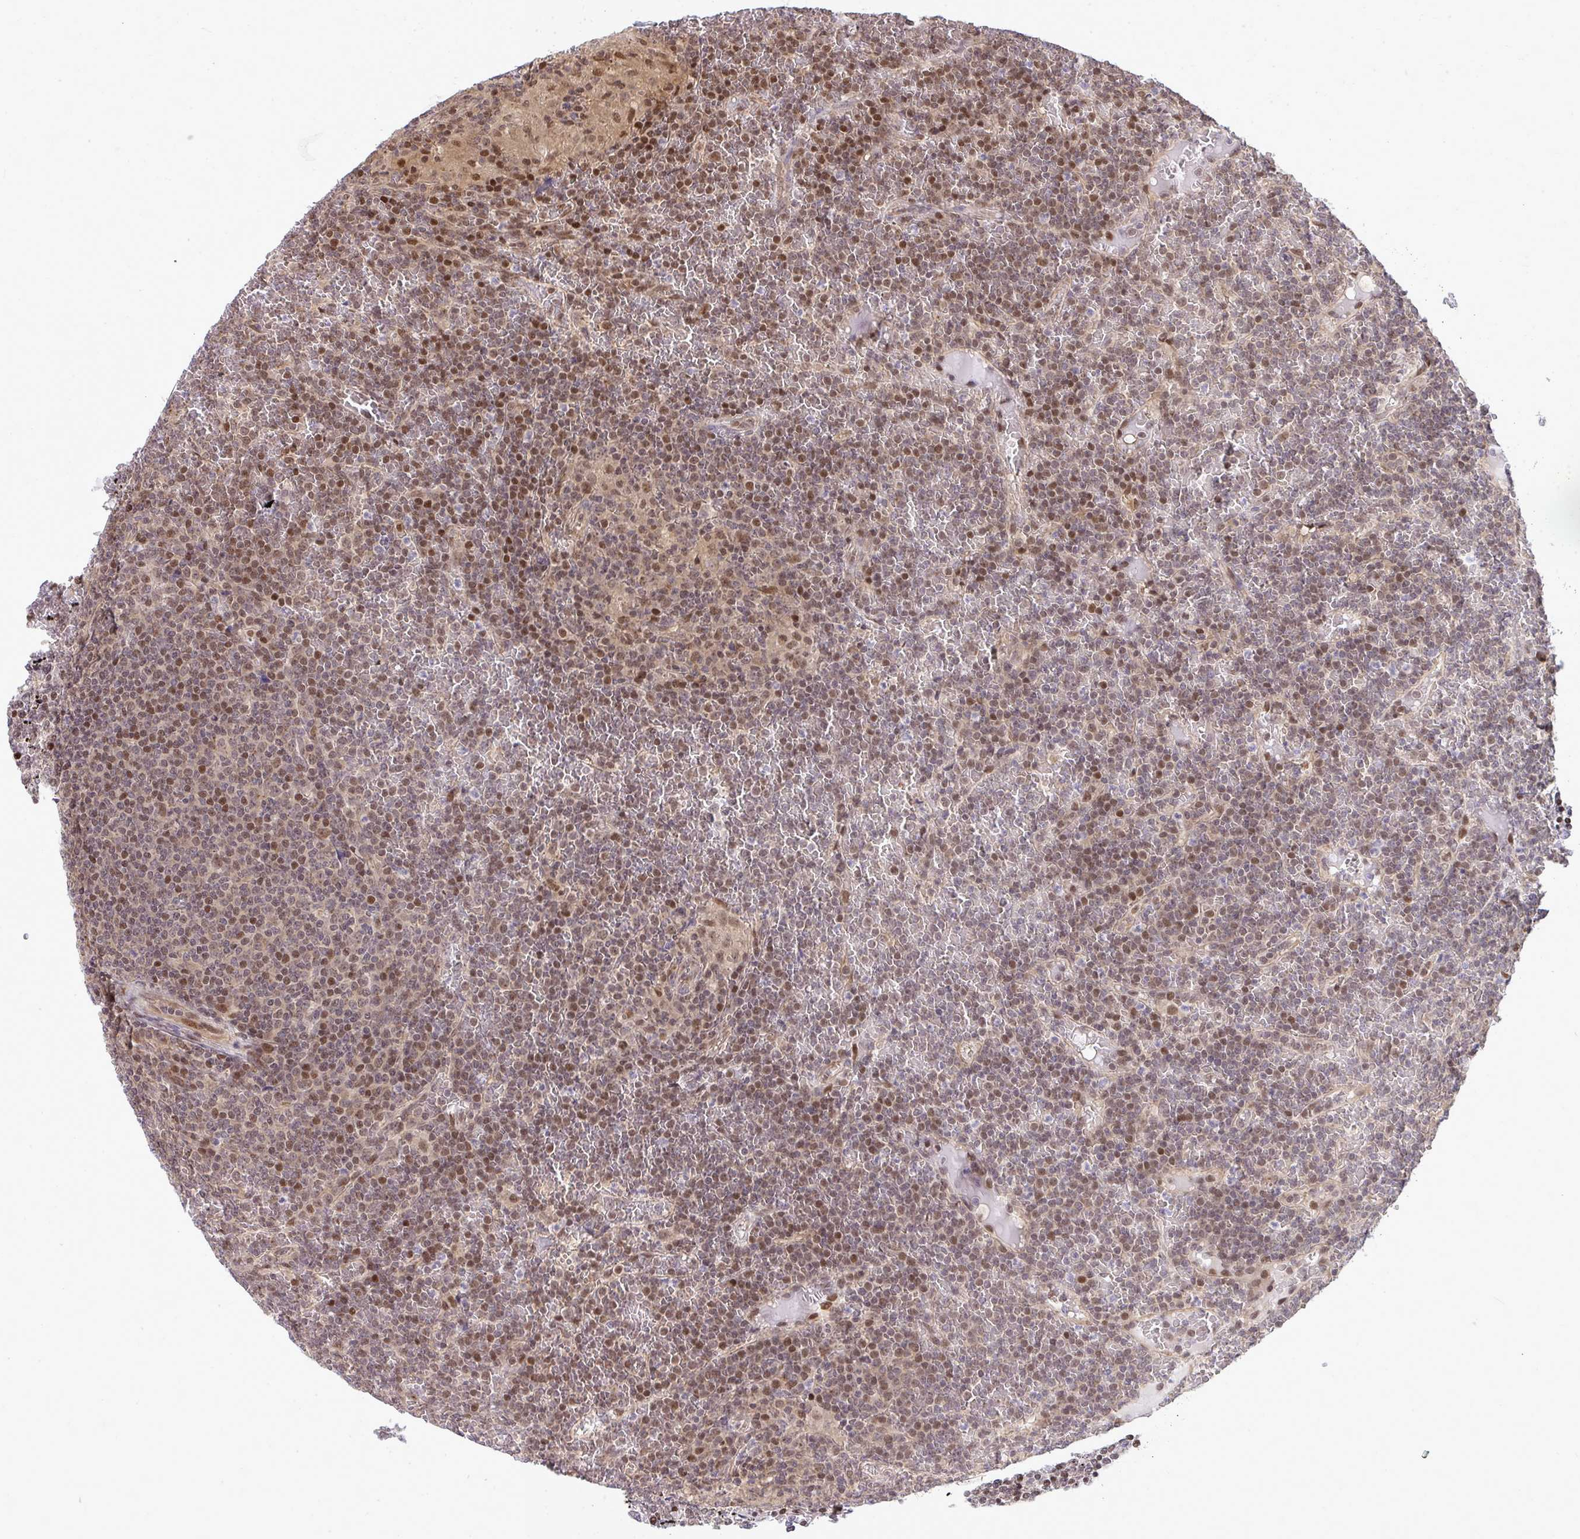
{"staining": {"intensity": "moderate", "quantity": "25%-75%", "location": "nuclear"}, "tissue": "lymphoma", "cell_type": "Tumor cells", "image_type": "cancer", "snomed": [{"axis": "morphology", "description": "Malignant lymphoma, non-Hodgkin's type, Low grade"}, {"axis": "topography", "description": "Spleen"}], "caption": "Brown immunohistochemical staining in low-grade malignant lymphoma, non-Hodgkin's type exhibits moderate nuclear positivity in approximately 25%-75% of tumor cells.", "gene": "PIGY", "patient": {"sex": "female", "age": 19}}